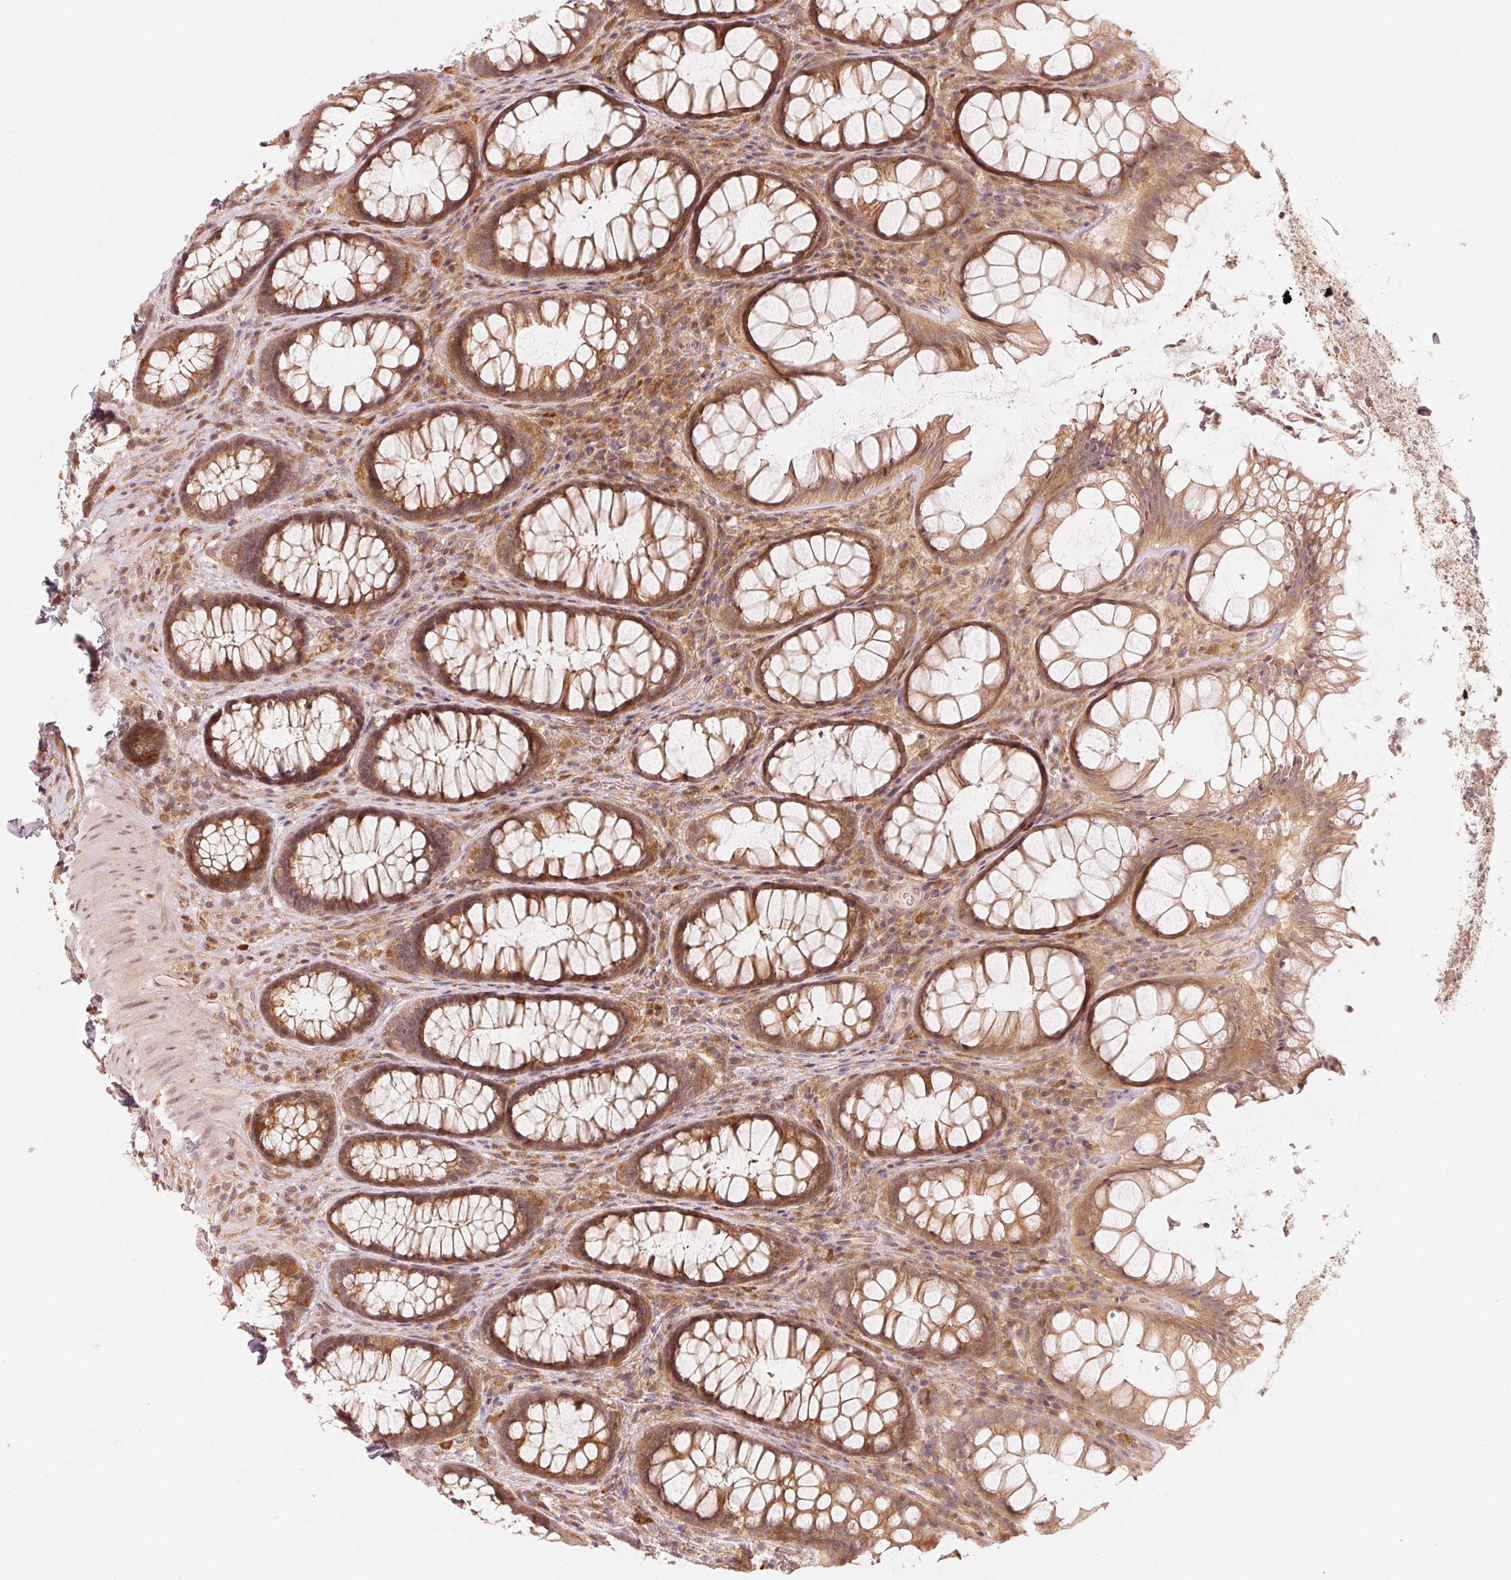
{"staining": {"intensity": "moderate", "quantity": ">75%", "location": "cytoplasmic/membranous"}, "tissue": "rectum", "cell_type": "Glandular cells", "image_type": "normal", "snomed": [{"axis": "morphology", "description": "Normal tissue, NOS"}, {"axis": "topography", "description": "Rectum"}], "caption": "Immunohistochemical staining of benign human rectum displays >75% levels of moderate cytoplasmic/membranous protein positivity in about >75% of glandular cells.", "gene": "PRKN", "patient": {"sex": "male", "age": 72}}